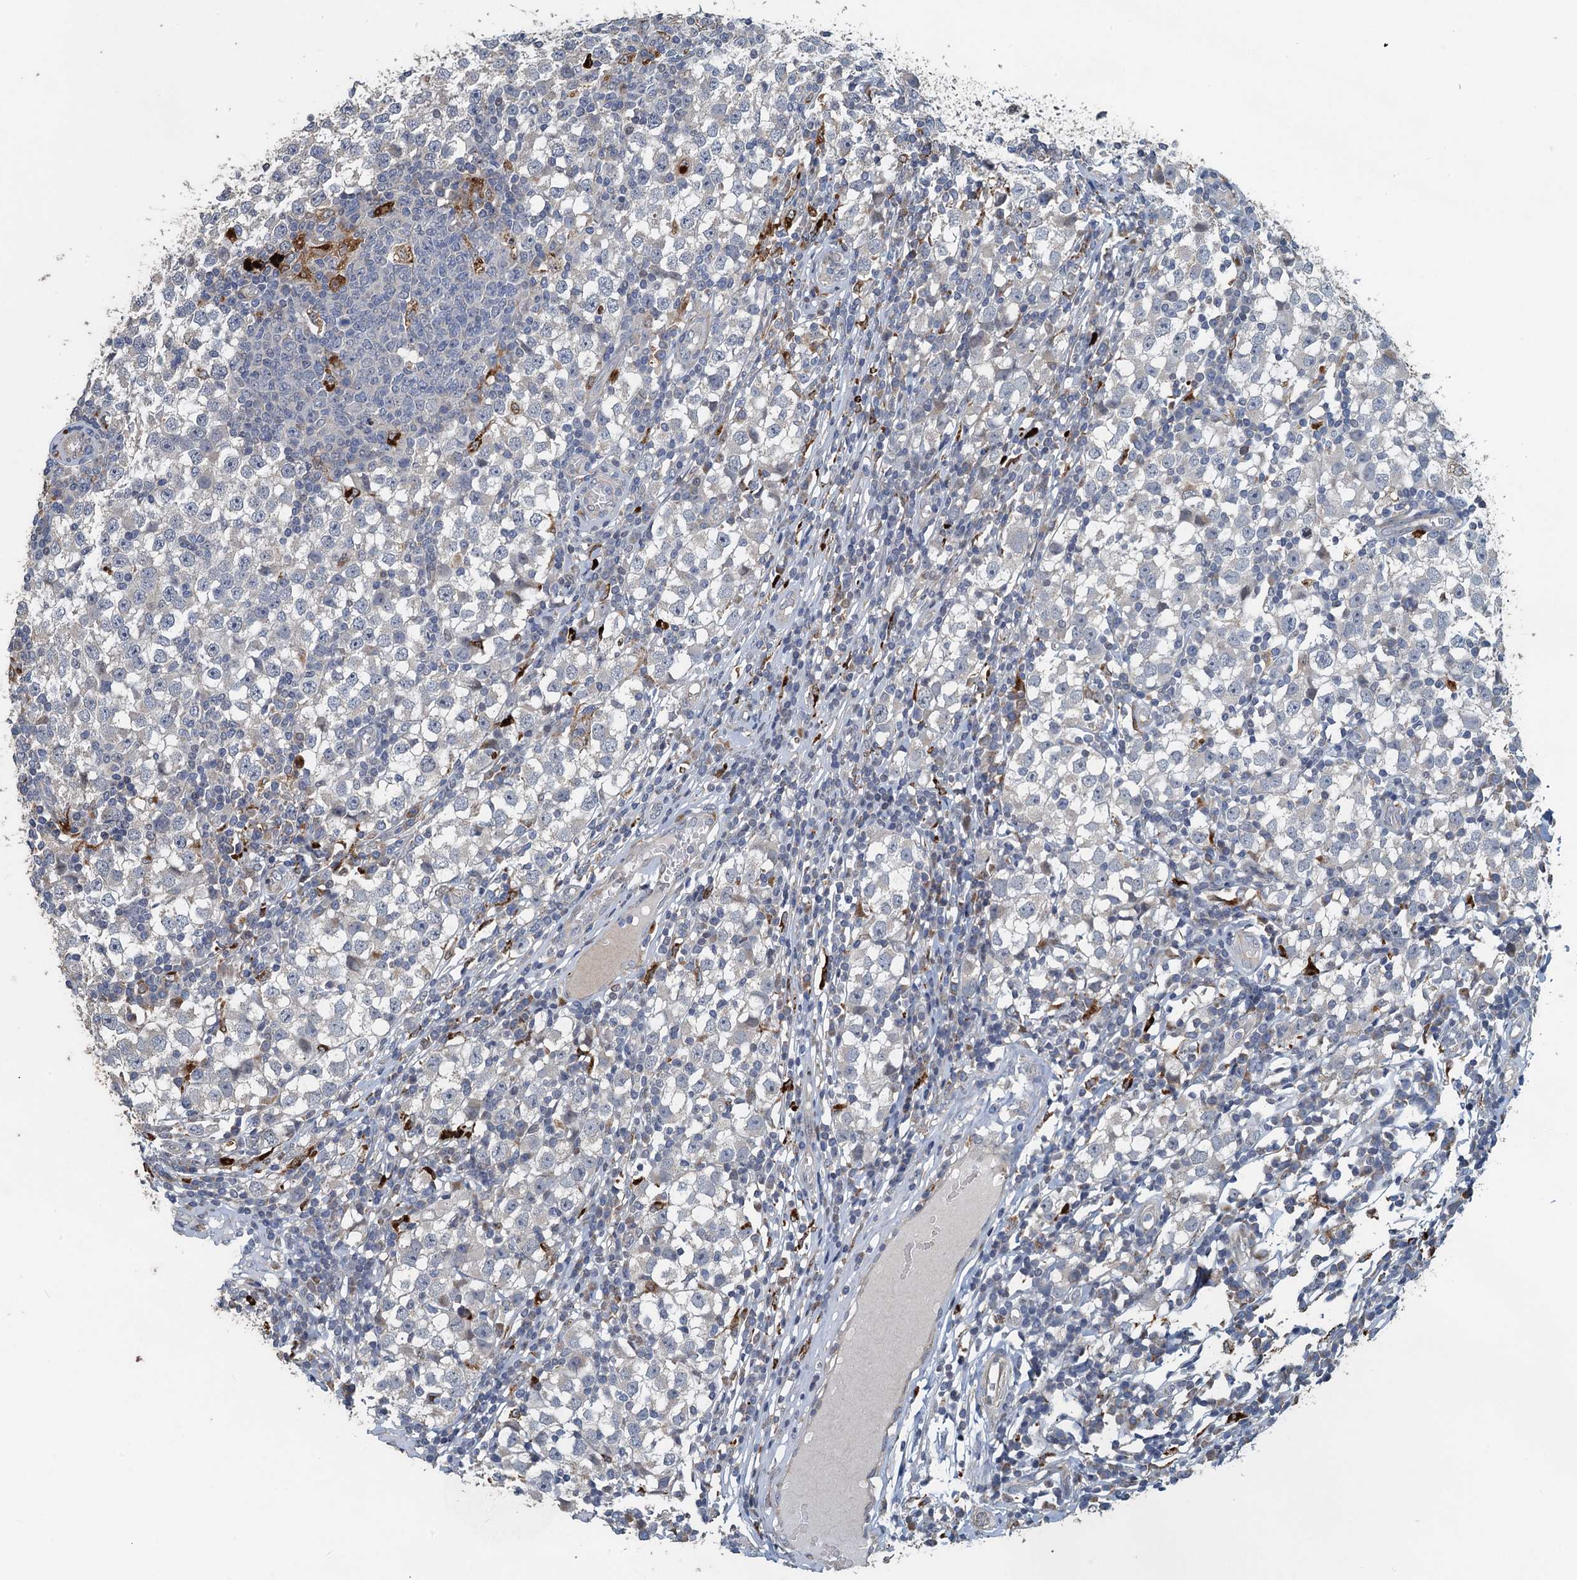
{"staining": {"intensity": "negative", "quantity": "none", "location": "none"}, "tissue": "testis cancer", "cell_type": "Tumor cells", "image_type": "cancer", "snomed": [{"axis": "morphology", "description": "Seminoma, NOS"}, {"axis": "topography", "description": "Testis"}], "caption": "IHC histopathology image of human testis seminoma stained for a protein (brown), which demonstrates no expression in tumor cells. (DAB (3,3'-diaminobenzidine) immunohistochemistry, high magnification).", "gene": "AGRN", "patient": {"sex": "male", "age": 65}}